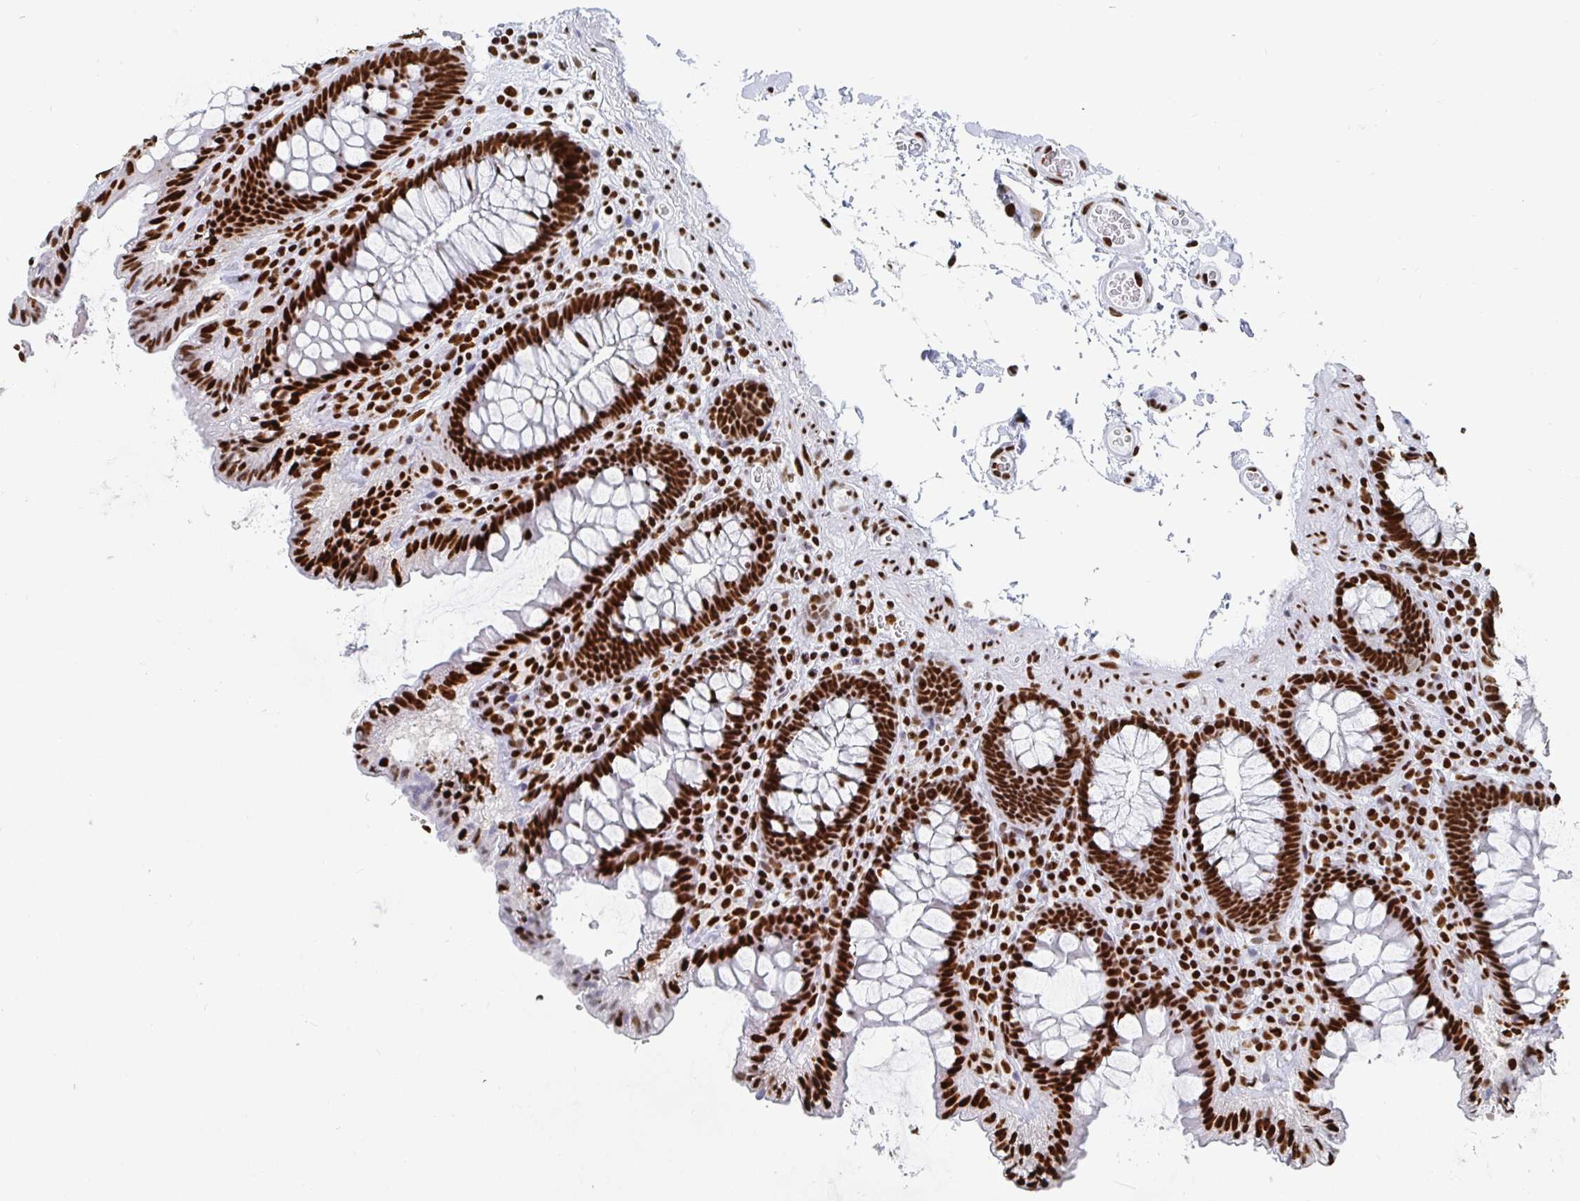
{"staining": {"intensity": "strong", "quantity": ">75%", "location": "nuclear"}, "tissue": "colon", "cell_type": "Endothelial cells", "image_type": "normal", "snomed": [{"axis": "morphology", "description": "Normal tissue, NOS"}, {"axis": "topography", "description": "Colon"}, {"axis": "topography", "description": "Peripheral nerve tissue"}], "caption": "Colon stained with DAB immunohistochemistry (IHC) exhibits high levels of strong nuclear staining in approximately >75% of endothelial cells. The protein is shown in brown color, while the nuclei are stained blue.", "gene": "EWSR1", "patient": {"sex": "male", "age": 84}}